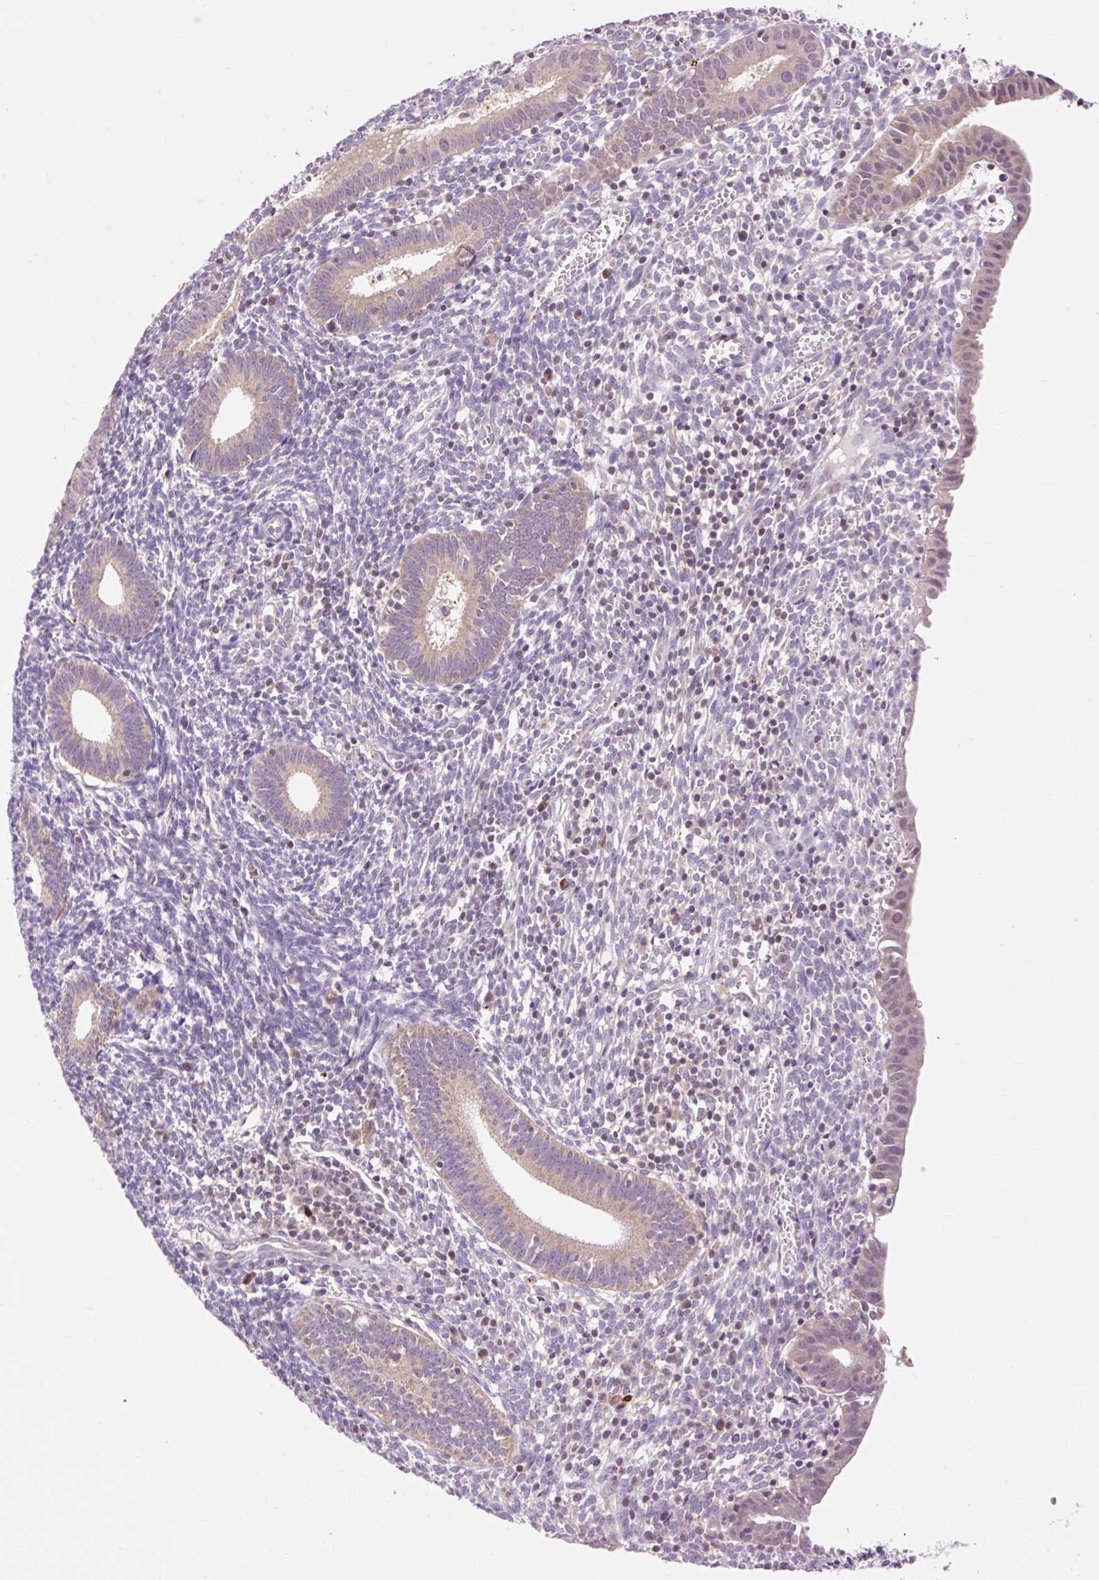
{"staining": {"intensity": "negative", "quantity": "none", "location": "none"}, "tissue": "endometrium", "cell_type": "Cells in endometrial stroma", "image_type": "normal", "snomed": [{"axis": "morphology", "description": "Normal tissue, NOS"}, {"axis": "topography", "description": "Endometrium"}], "caption": "Immunohistochemistry histopathology image of normal endometrium stained for a protein (brown), which exhibits no staining in cells in endometrial stroma. (Brightfield microscopy of DAB immunohistochemistry (IHC) at high magnification).", "gene": "IMMT", "patient": {"sex": "female", "age": 41}}